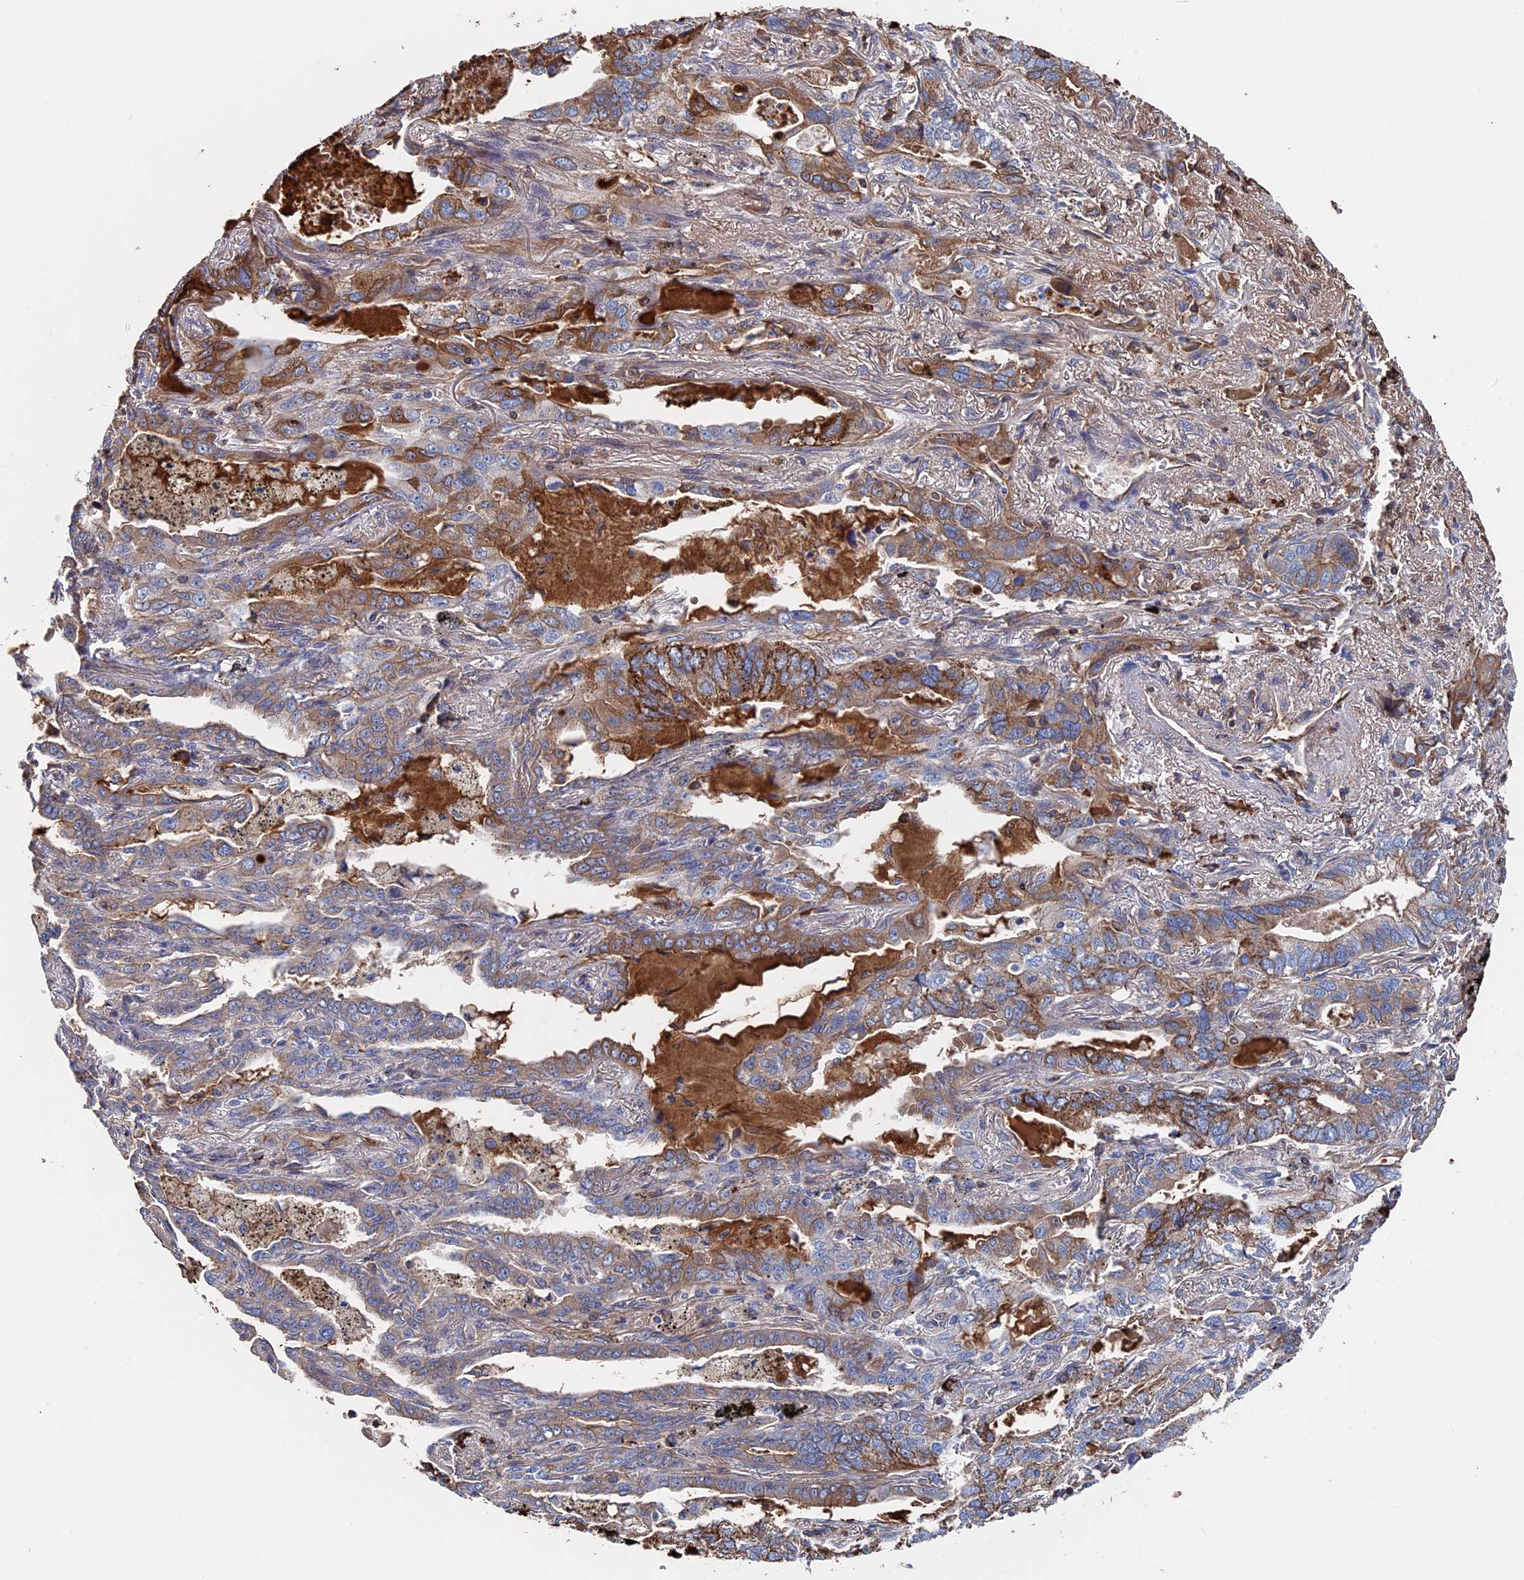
{"staining": {"intensity": "weak", "quantity": "25%-75%", "location": "cytoplasmic/membranous"}, "tissue": "lung cancer", "cell_type": "Tumor cells", "image_type": "cancer", "snomed": [{"axis": "morphology", "description": "Adenocarcinoma, NOS"}, {"axis": "topography", "description": "Lung"}], "caption": "Protein staining of adenocarcinoma (lung) tissue demonstrates weak cytoplasmic/membranous positivity in about 25%-75% of tumor cells. (brown staining indicates protein expression, while blue staining denotes nuclei).", "gene": "RPUSD1", "patient": {"sex": "male", "age": 67}}